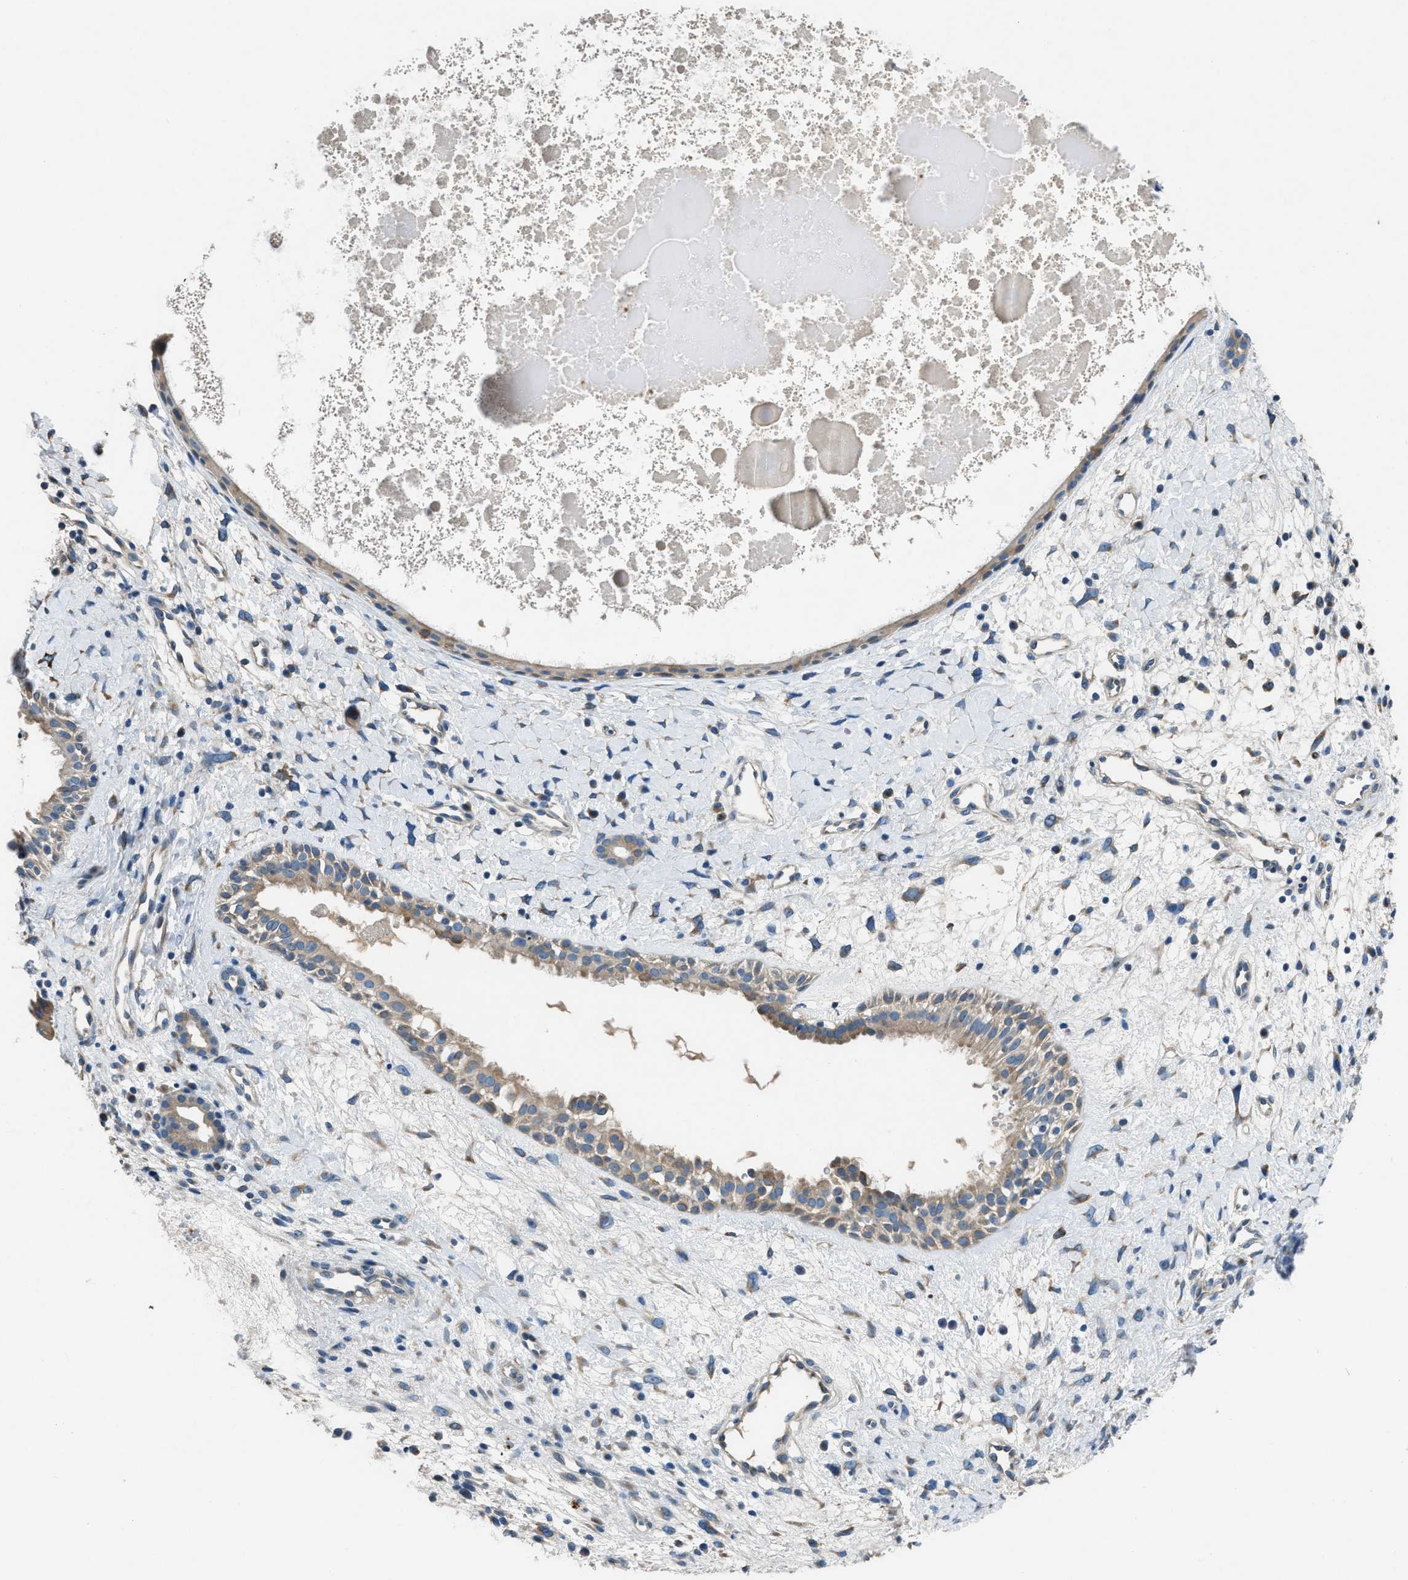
{"staining": {"intensity": "moderate", "quantity": ">75%", "location": "cytoplasmic/membranous"}, "tissue": "nasopharynx", "cell_type": "Respiratory epithelial cells", "image_type": "normal", "snomed": [{"axis": "morphology", "description": "Normal tissue, NOS"}, {"axis": "topography", "description": "Nasopharynx"}], "caption": "Immunohistochemical staining of benign human nasopharynx reveals >75% levels of moderate cytoplasmic/membranous protein expression in about >75% of respiratory epithelial cells.", "gene": "GGCX", "patient": {"sex": "male", "age": 22}}